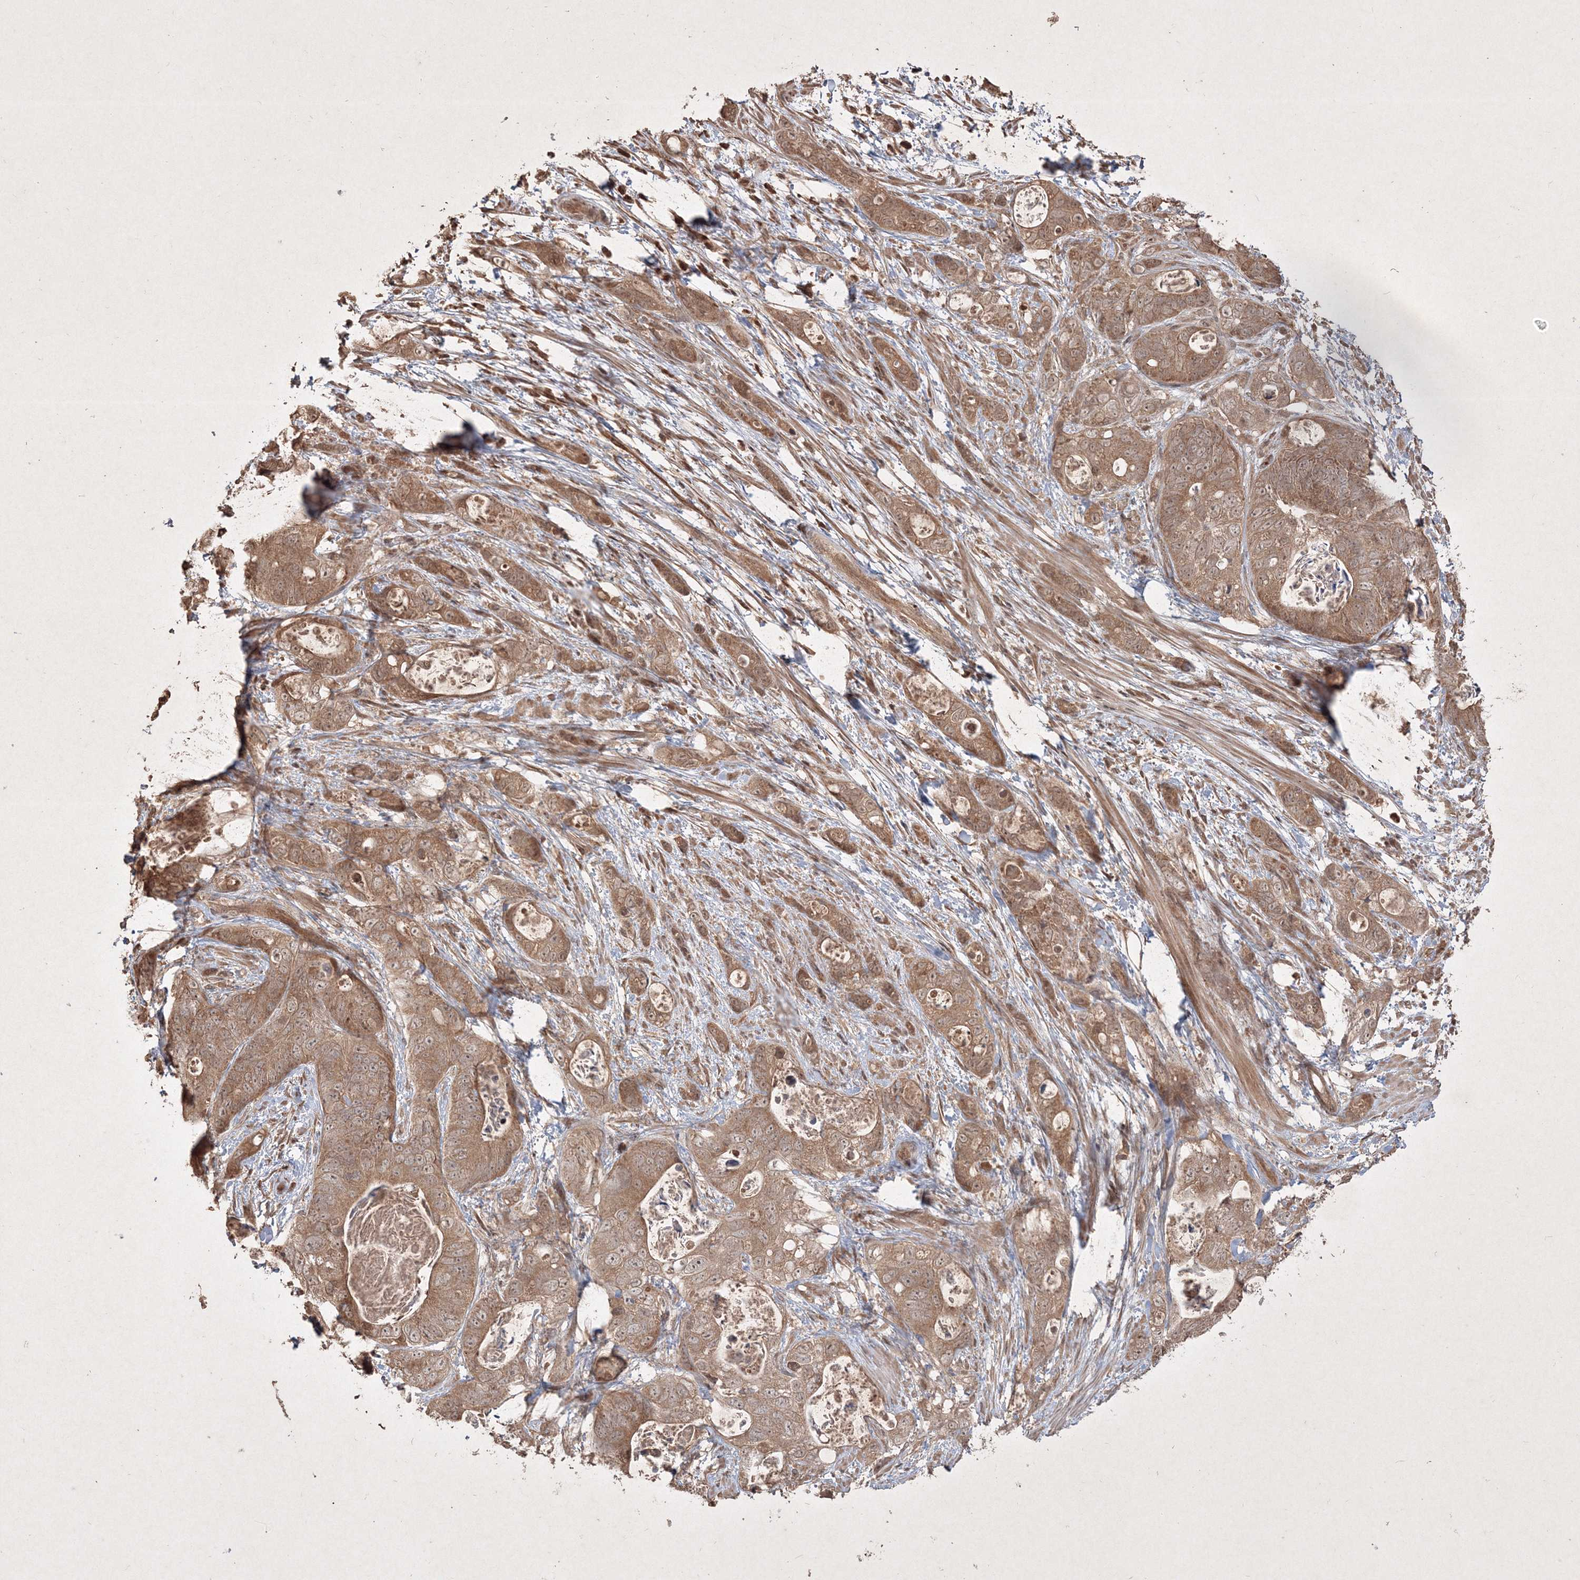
{"staining": {"intensity": "moderate", "quantity": ">75%", "location": "cytoplasmic/membranous"}, "tissue": "stomach cancer", "cell_type": "Tumor cells", "image_type": "cancer", "snomed": [{"axis": "morphology", "description": "Normal tissue, NOS"}, {"axis": "morphology", "description": "Adenocarcinoma, NOS"}, {"axis": "topography", "description": "Stomach"}], "caption": "Stomach cancer (adenocarcinoma) tissue shows moderate cytoplasmic/membranous staining in about >75% of tumor cells, visualized by immunohistochemistry. (IHC, brightfield microscopy, high magnification).", "gene": "PELI3", "patient": {"sex": "female", "age": 89}}